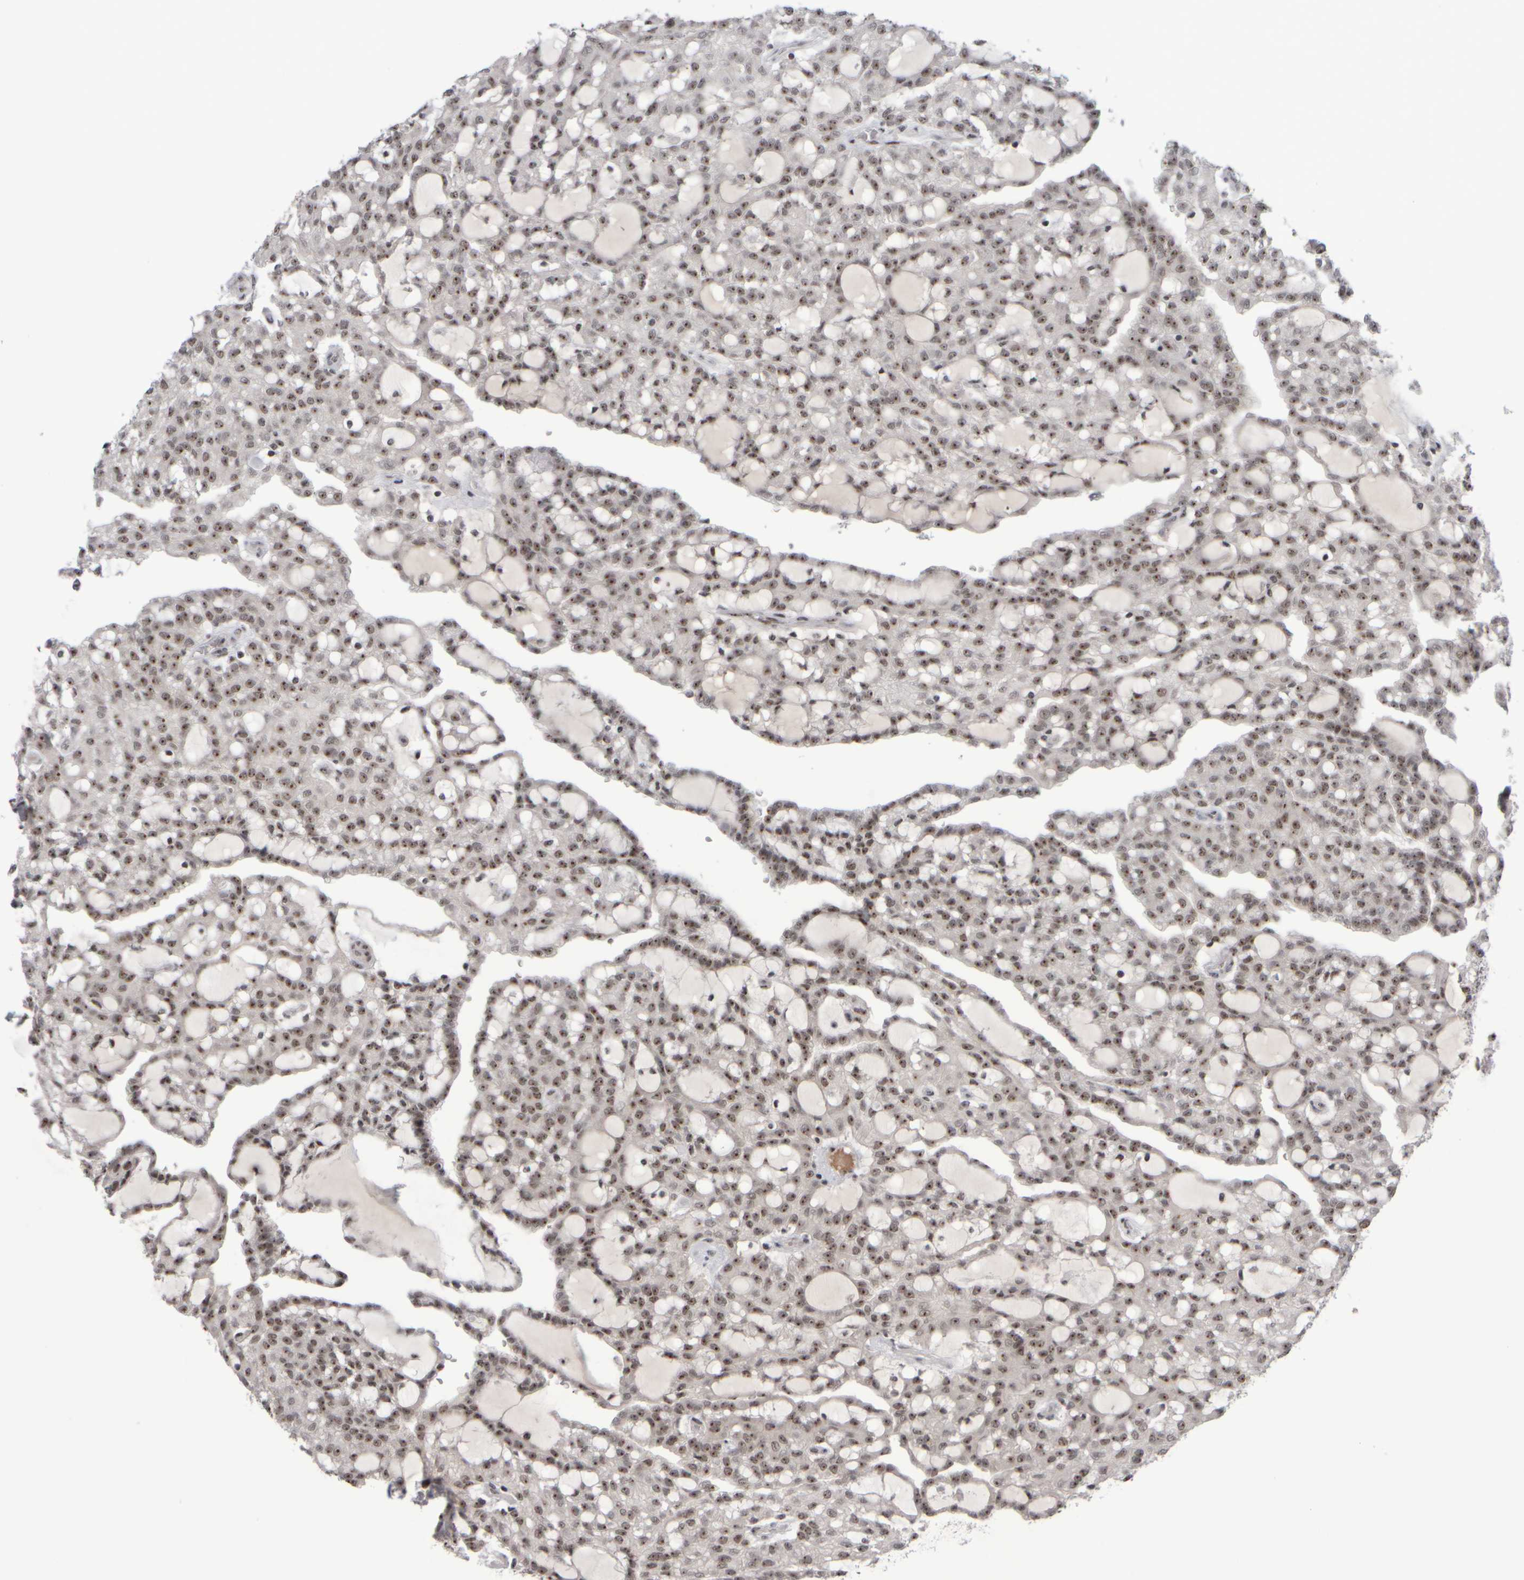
{"staining": {"intensity": "moderate", "quantity": ">75%", "location": "nuclear"}, "tissue": "renal cancer", "cell_type": "Tumor cells", "image_type": "cancer", "snomed": [{"axis": "morphology", "description": "Adenocarcinoma, NOS"}, {"axis": "topography", "description": "Kidney"}], "caption": "An immunohistochemistry micrograph of tumor tissue is shown. Protein staining in brown shows moderate nuclear positivity in adenocarcinoma (renal) within tumor cells.", "gene": "SURF6", "patient": {"sex": "male", "age": 63}}